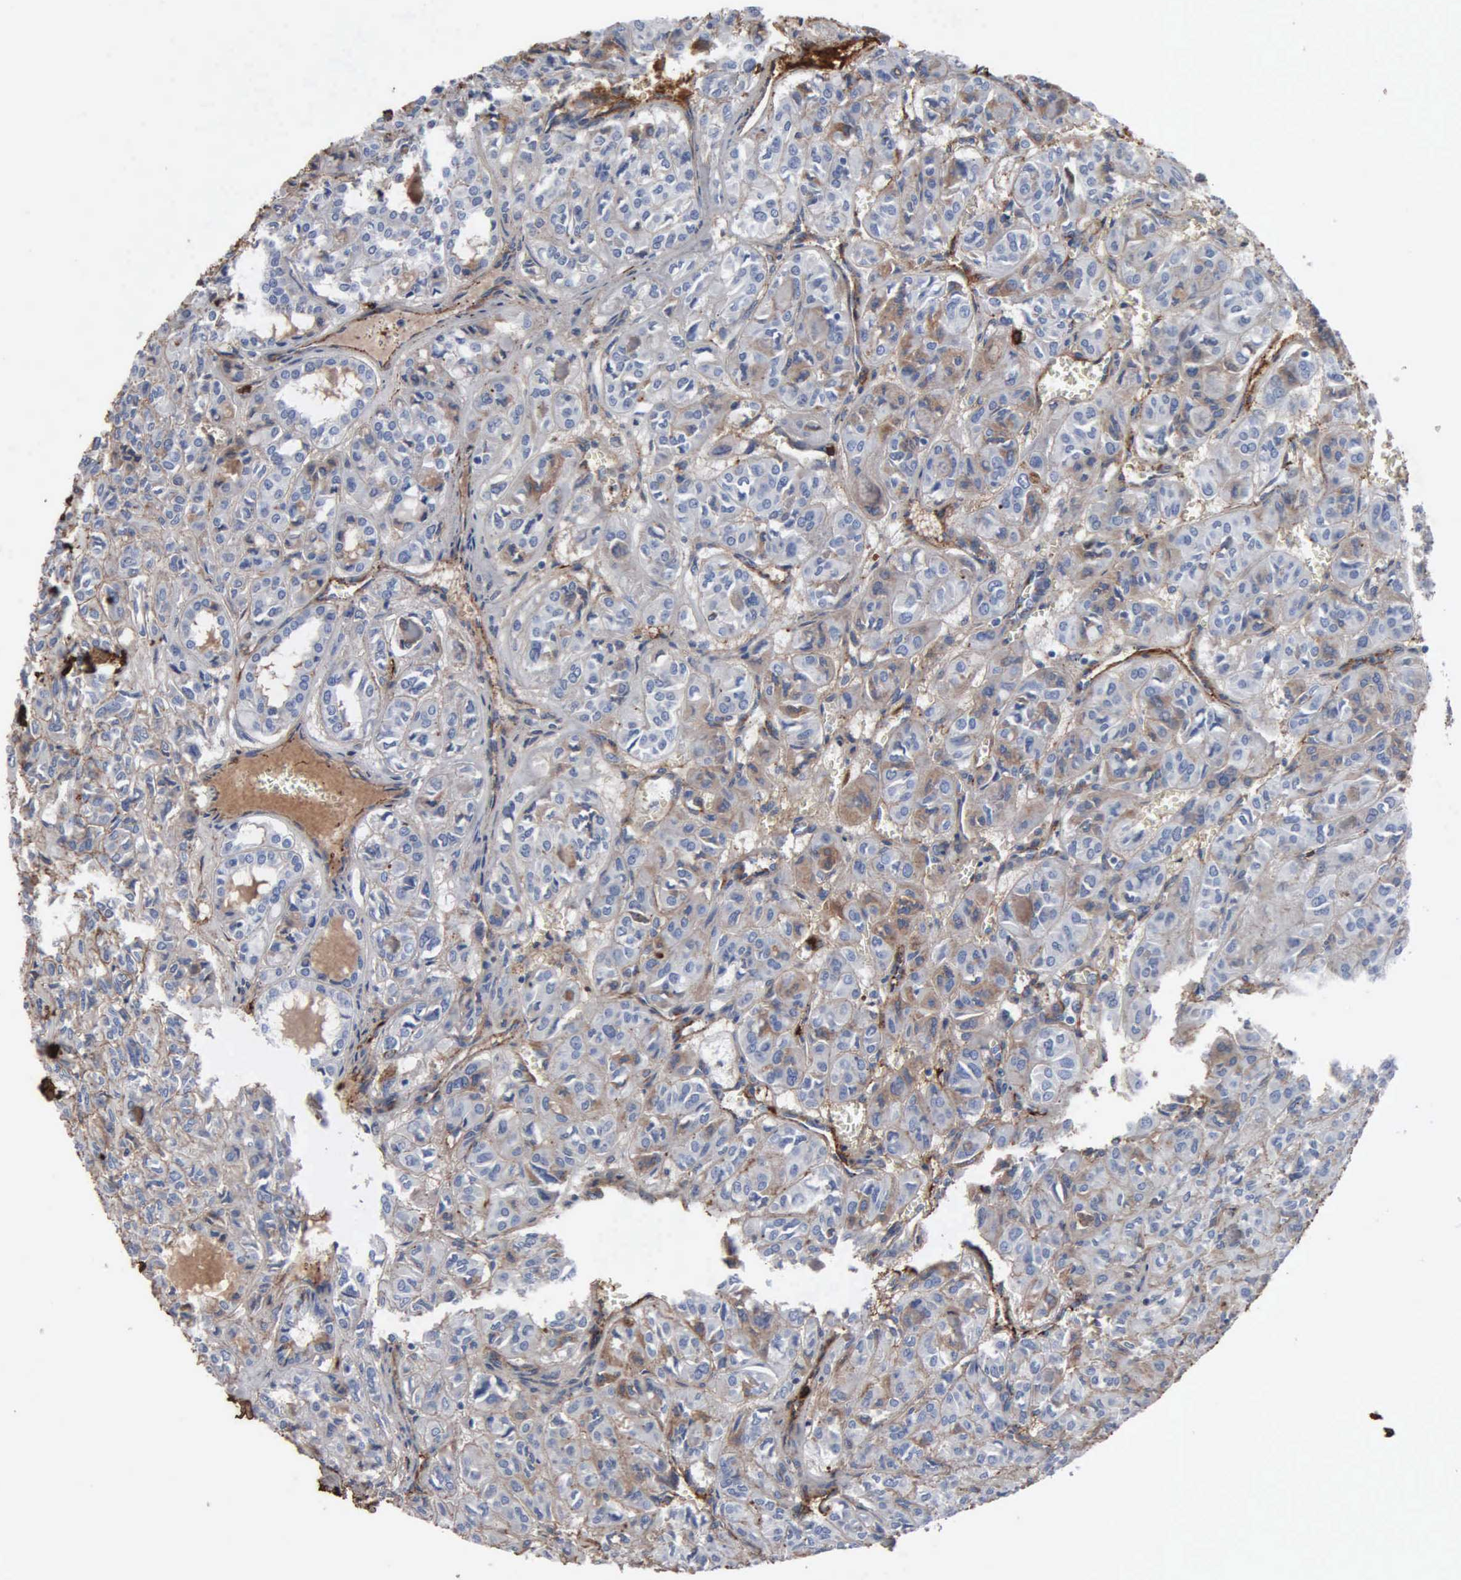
{"staining": {"intensity": "weak", "quantity": "25%-75%", "location": "cytoplasmic/membranous"}, "tissue": "thyroid cancer", "cell_type": "Tumor cells", "image_type": "cancer", "snomed": [{"axis": "morphology", "description": "Follicular adenoma carcinoma, NOS"}, {"axis": "topography", "description": "Thyroid gland"}], "caption": "Immunohistochemistry (IHC) of thyroid cancer shows low levels of weak cytoplasmic/membranous positivity in about 25%-75% of tumor cells.", "gene": "FN1", "patient": {"sex": "female", "age": 71}}